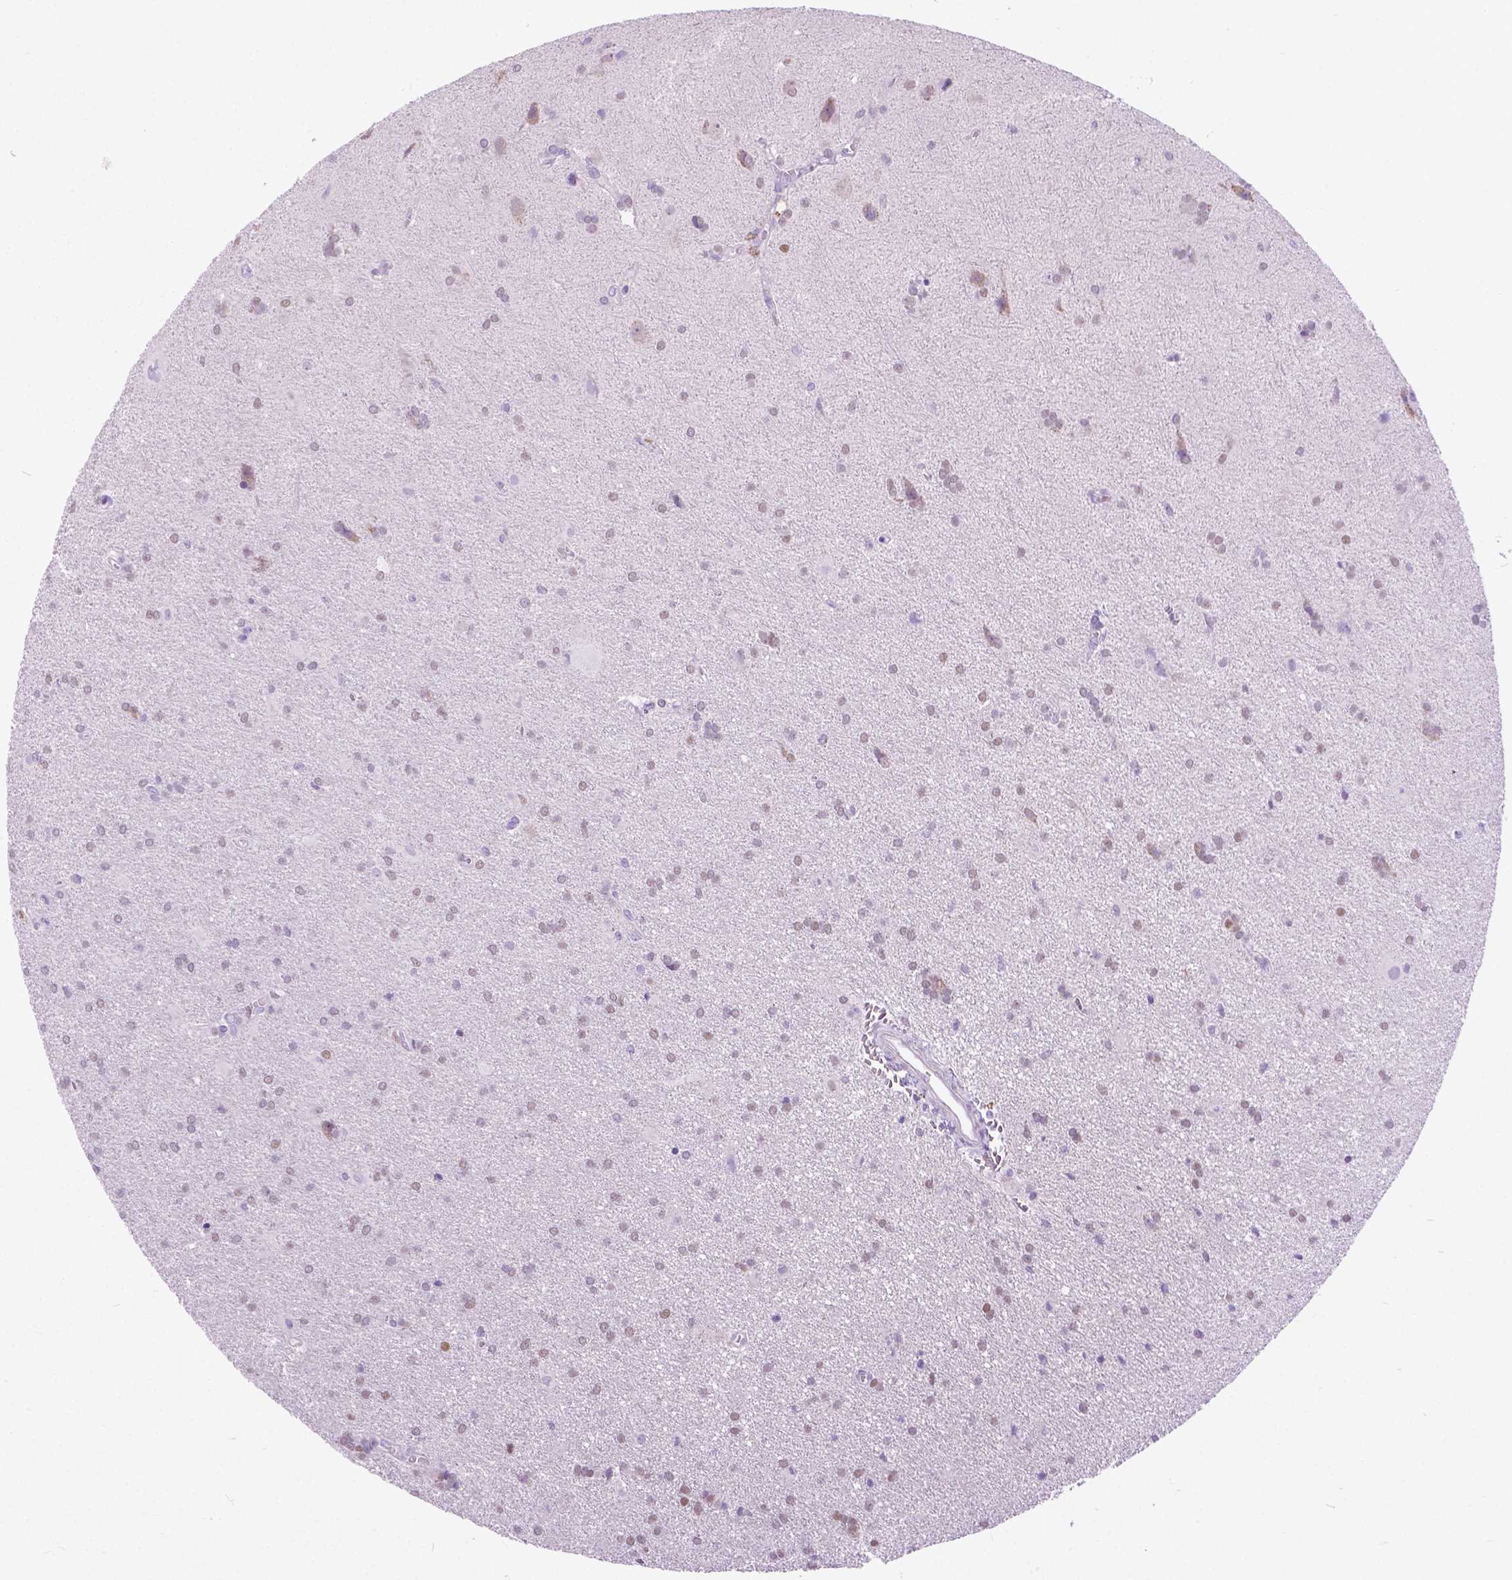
{"staining": {"intensity": "negative", "quantity": "none", "location": "none"}, "tissue": "glioma", "cell_type": "Tumor cells", "image_type": "cancer", "snomed": [{"axis": "morphology", "description": "Glioma, malignant, Low grade"}, {"axis": "topography", "description": "Brain"}], "caption": "The image displays no staining of tumor cells in low-grade glioma (malignant). (DAB immunohistochemistry visualized using brightfield microscopy, high magnification).", "gene": "APCDD1L", "patient": {"sex": "male", "age": 58}}